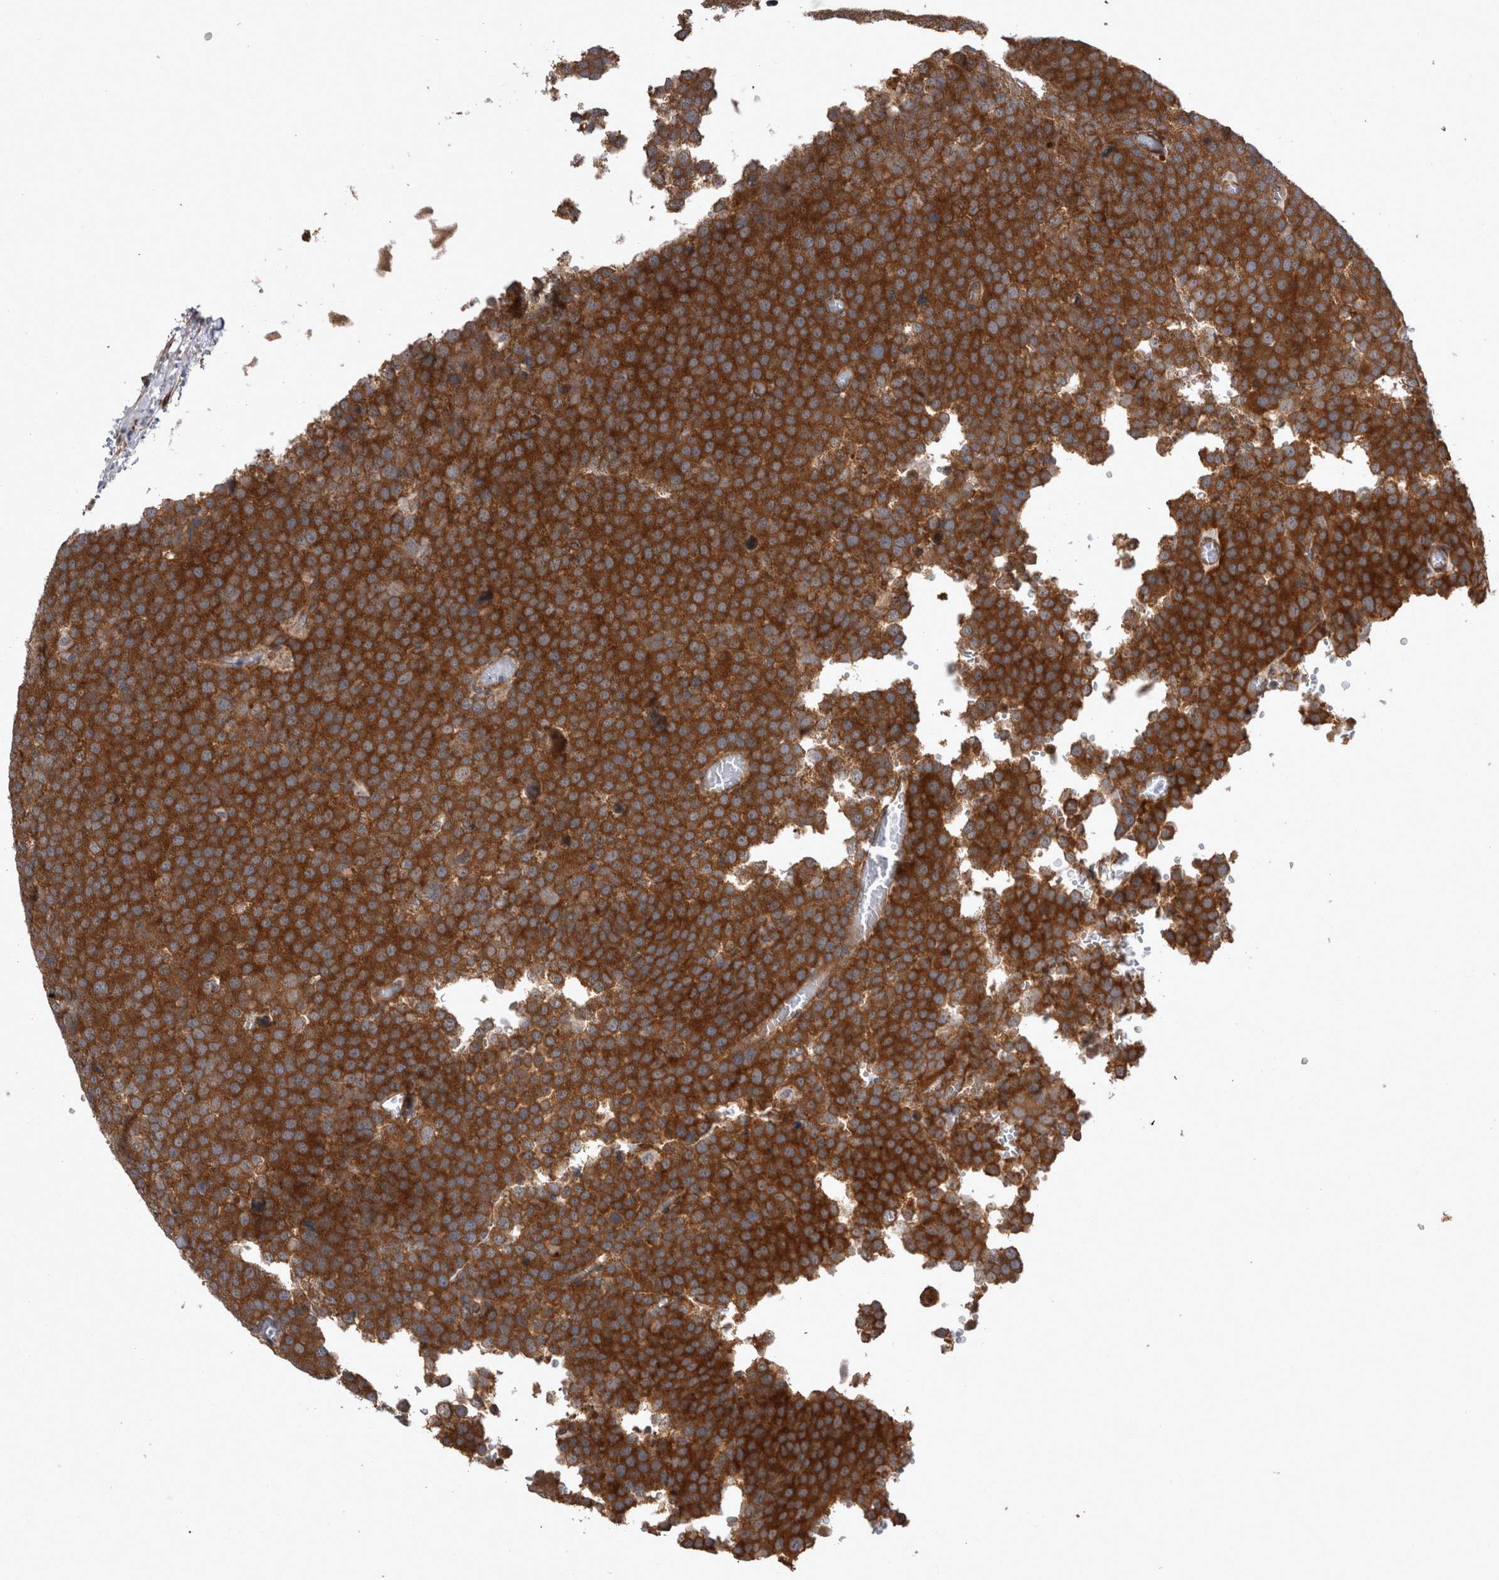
{"staining": {"intensity": "strong", "quantity": ">75%", "location": "cytoplasmic/membranous"}, "tissue": "testis cancer", "cell_type": "Tumor cells", "image_type": "cancer", "snomed": [{"axis": "morphology", "description": "Seminoma, NOS"}, {"axis": "topography", "description": "Testis"}], "caption": "Testis cancer (seminoma) stained with a protein marker demonstrates strong staining in tumor cells.", "gene": "DDX6", "patient": {"sex": "male", "age": 71}}